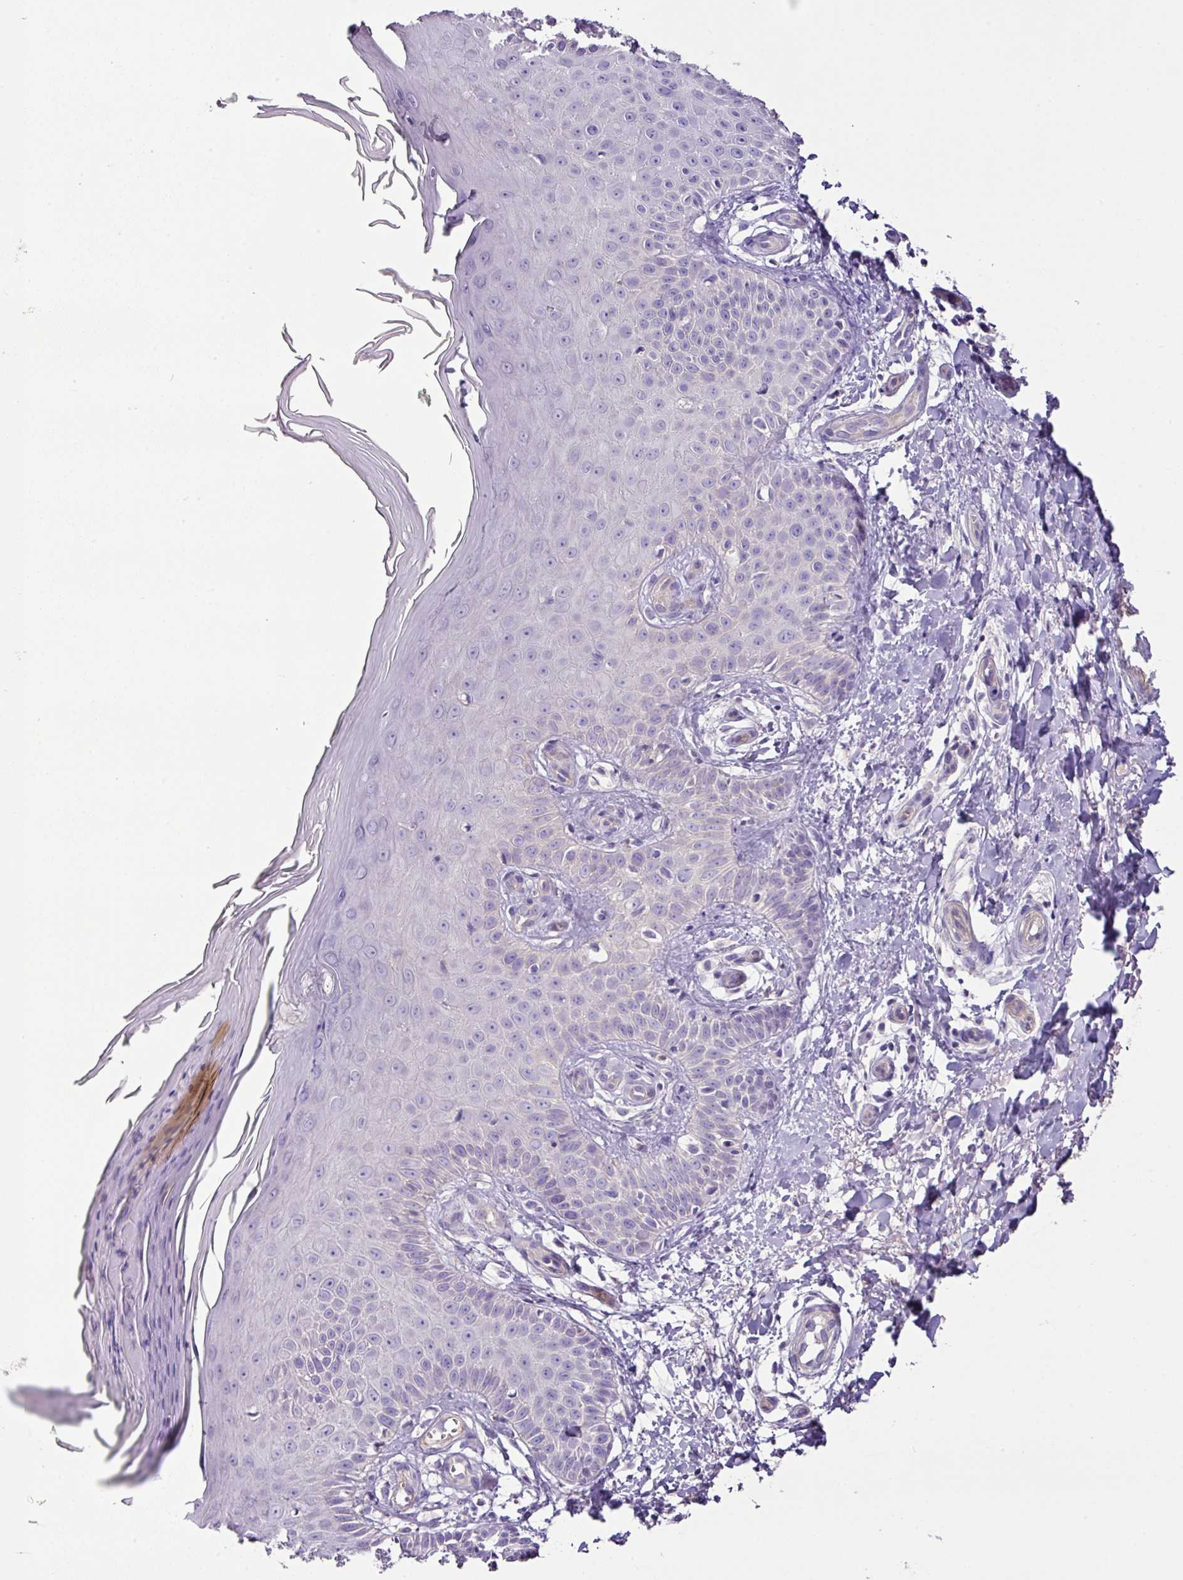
{"staining": {"intensity": "weak", "quantity": "<25%", "location": "cytoplasmic/membranous"}, "tissue": "skin", "cell_type": "Fibroblasts", "image_type": "normal", "snomed": [{"axis": "morphology", "description": "Normal tissue, NOS"}, {"axis": "topography", "description": "Skin"}], "caption": "Histopathology image shows no protein expression in fibroblasts of normal skin.", "gene": "AGR3", "patient": {"sex": "male", "age": 81}}